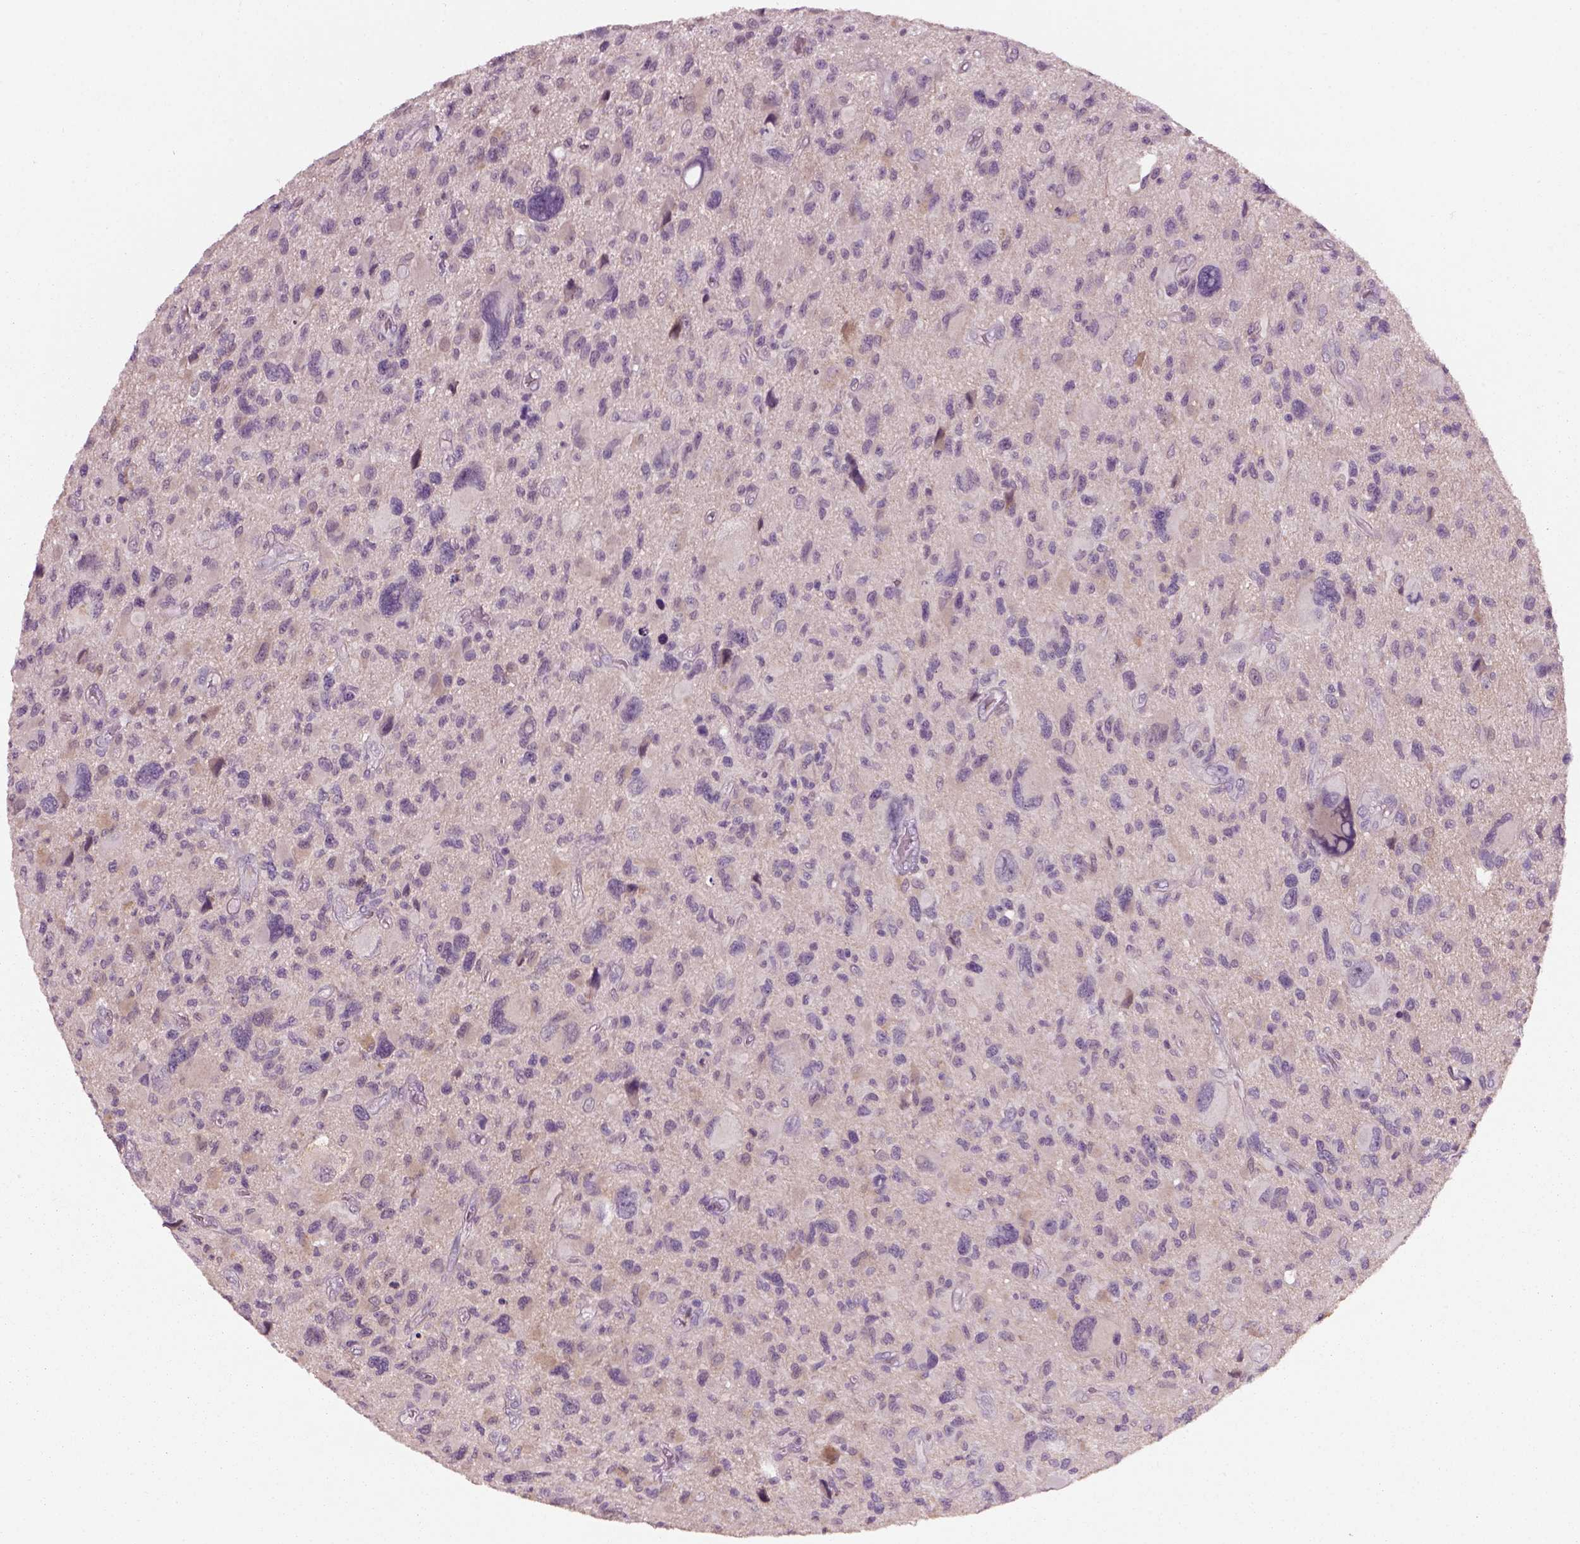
{"staining": {"intensity": "negative", "quantity": "none", "location": "none"}, "tissue": "glioma", "cell_type": "Tumor cells", "image_type": "cancer", "snomed": [{"axis": "morphology", "description": "Glioma, malignant, NOS"}, {"axis": "morphology", "description": "Glioma, malignant, High grade"}, {"axis": "topography", "description": "Brain"}], "caption": "This is an IHC histopathology image of glioma. There is no expression in tumor cells.", "gene": "GDNF", "patient": {"sex": "female", "age": 71}}